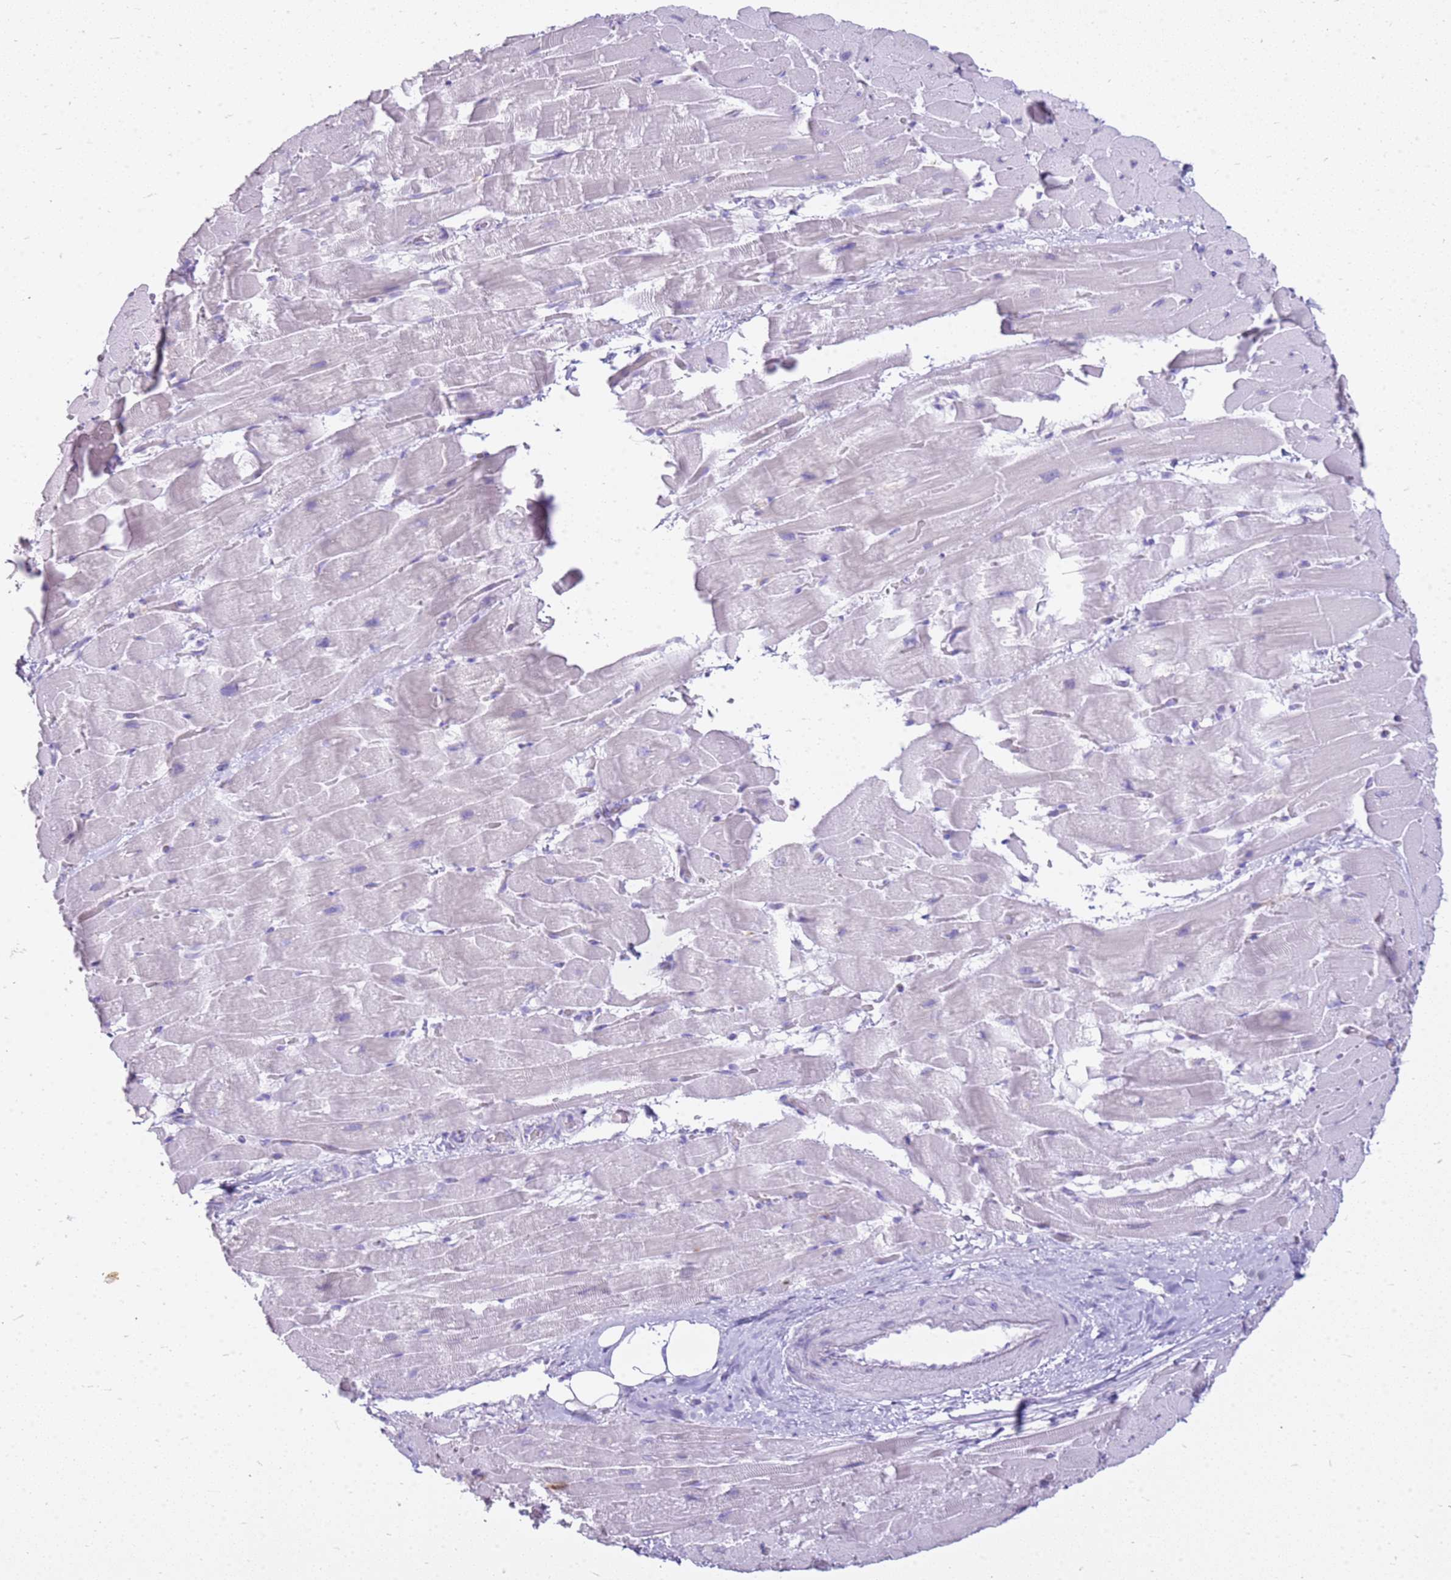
{"staining": {"intensity": "negative", "quantity": "none", "location": "none"}, "tissue": "heart muscle", "cell_type": "Cardiomyocytes", "image_type": "normal", "snomed": [{"axis": "morphology", "description": "Normal tissue, NOS"}, {"axis": "topography", "description": "Heart"}], "caption": "The IHC image has no significant expression in cardiomyocytes of heart muscle. (DAB IHC visualized using brightfield microscopy, high magnification).", "gene": "CSTA", "patient": {"sex": "male", "age": 37}}